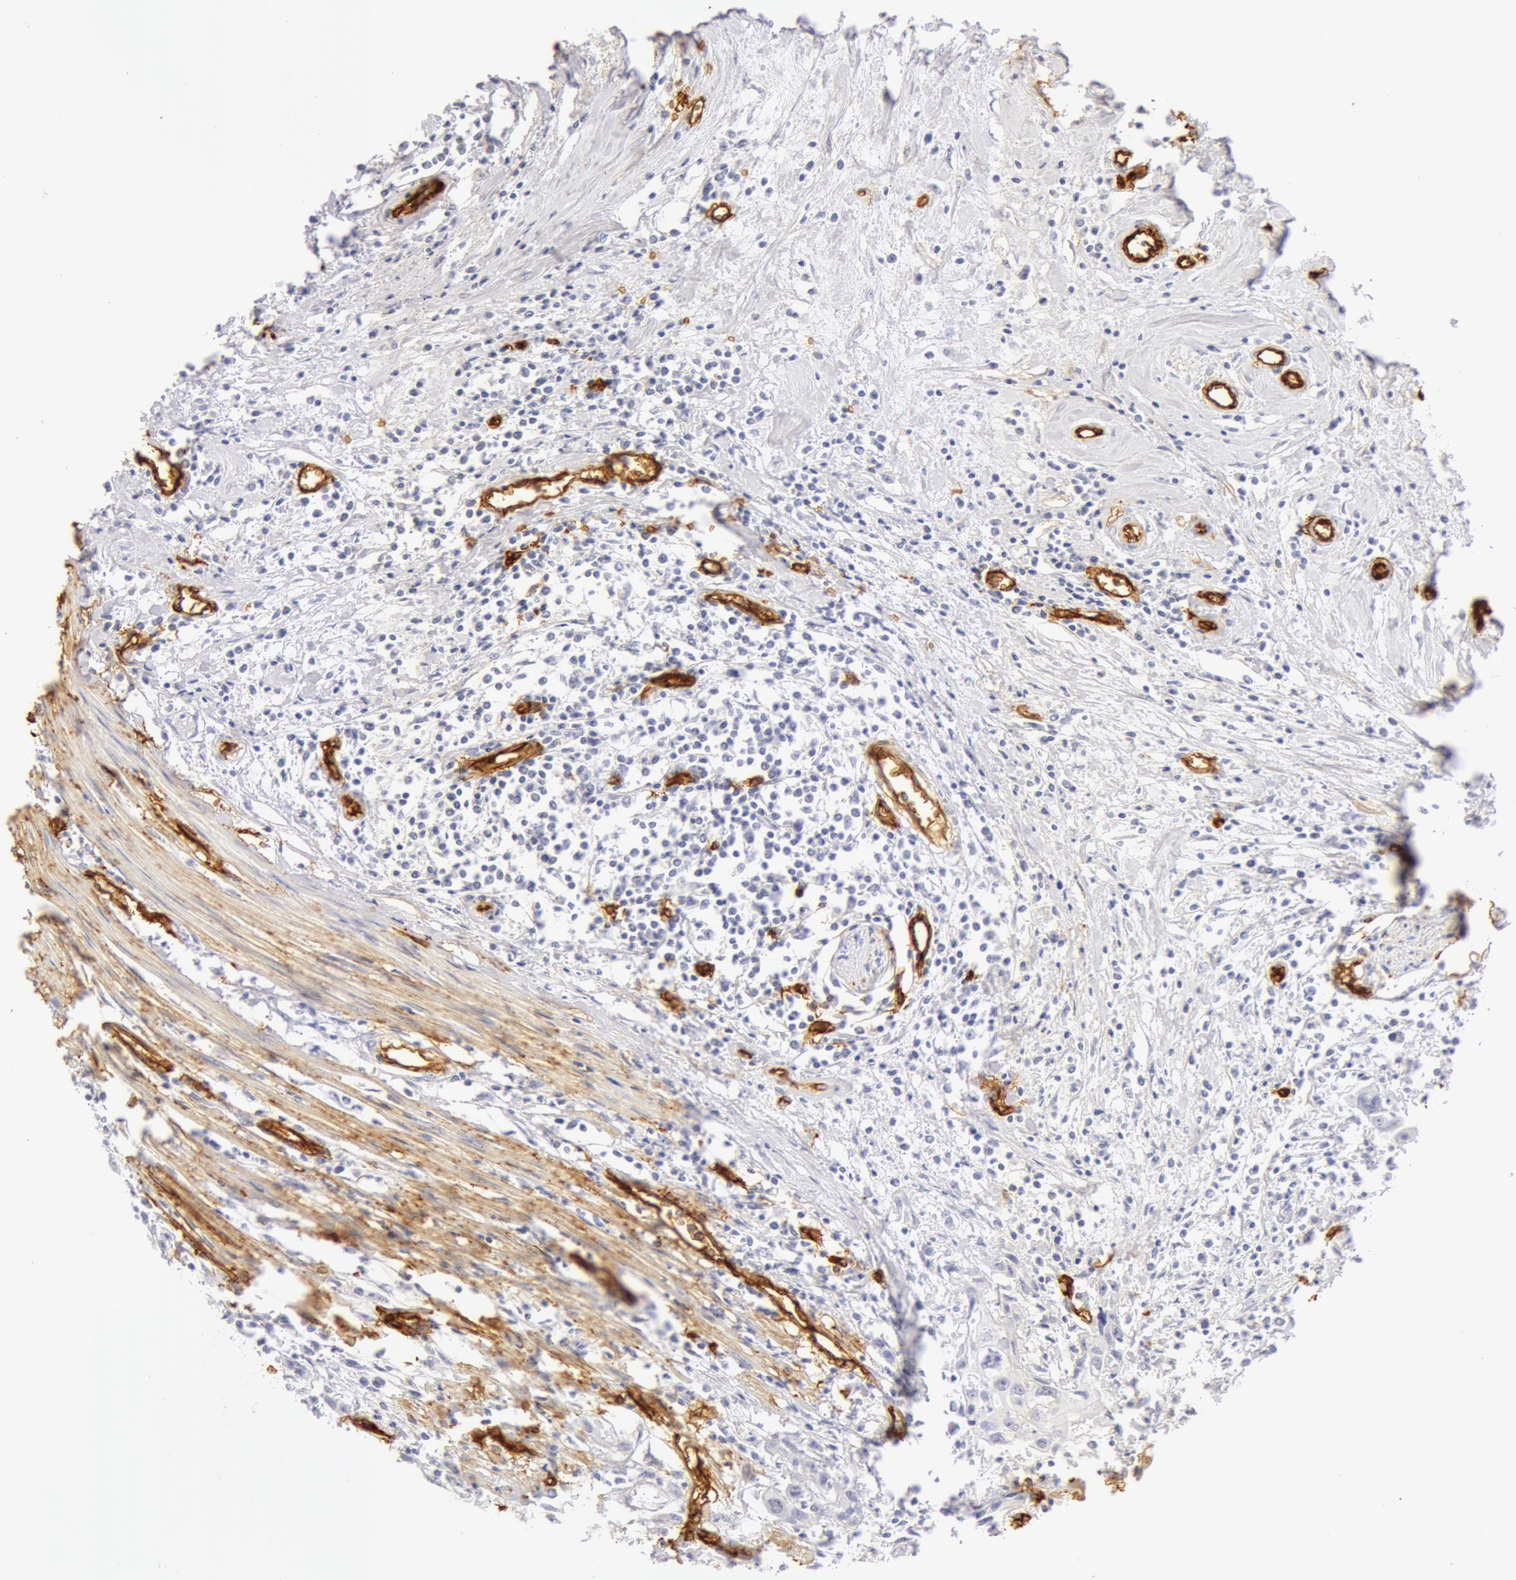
{"staining": {"intensity": "negative", "quantity": "none", "location": "none"}, "tissue": "urothelial cancer", "cell_type": "Tumor cells", "image_type": "cancer", "snomed": [{"axis": "morphology", "description": "Urothelial carcinoma, High grade"}, {"axis": "topography", "description": "Urinary bladder"}], "caption": "Histopathology image shows no significant protein expression in tumor cells of urothelial cancer.", "gene": "AQP1", "patient": {"sex": "male", "age": 54}}